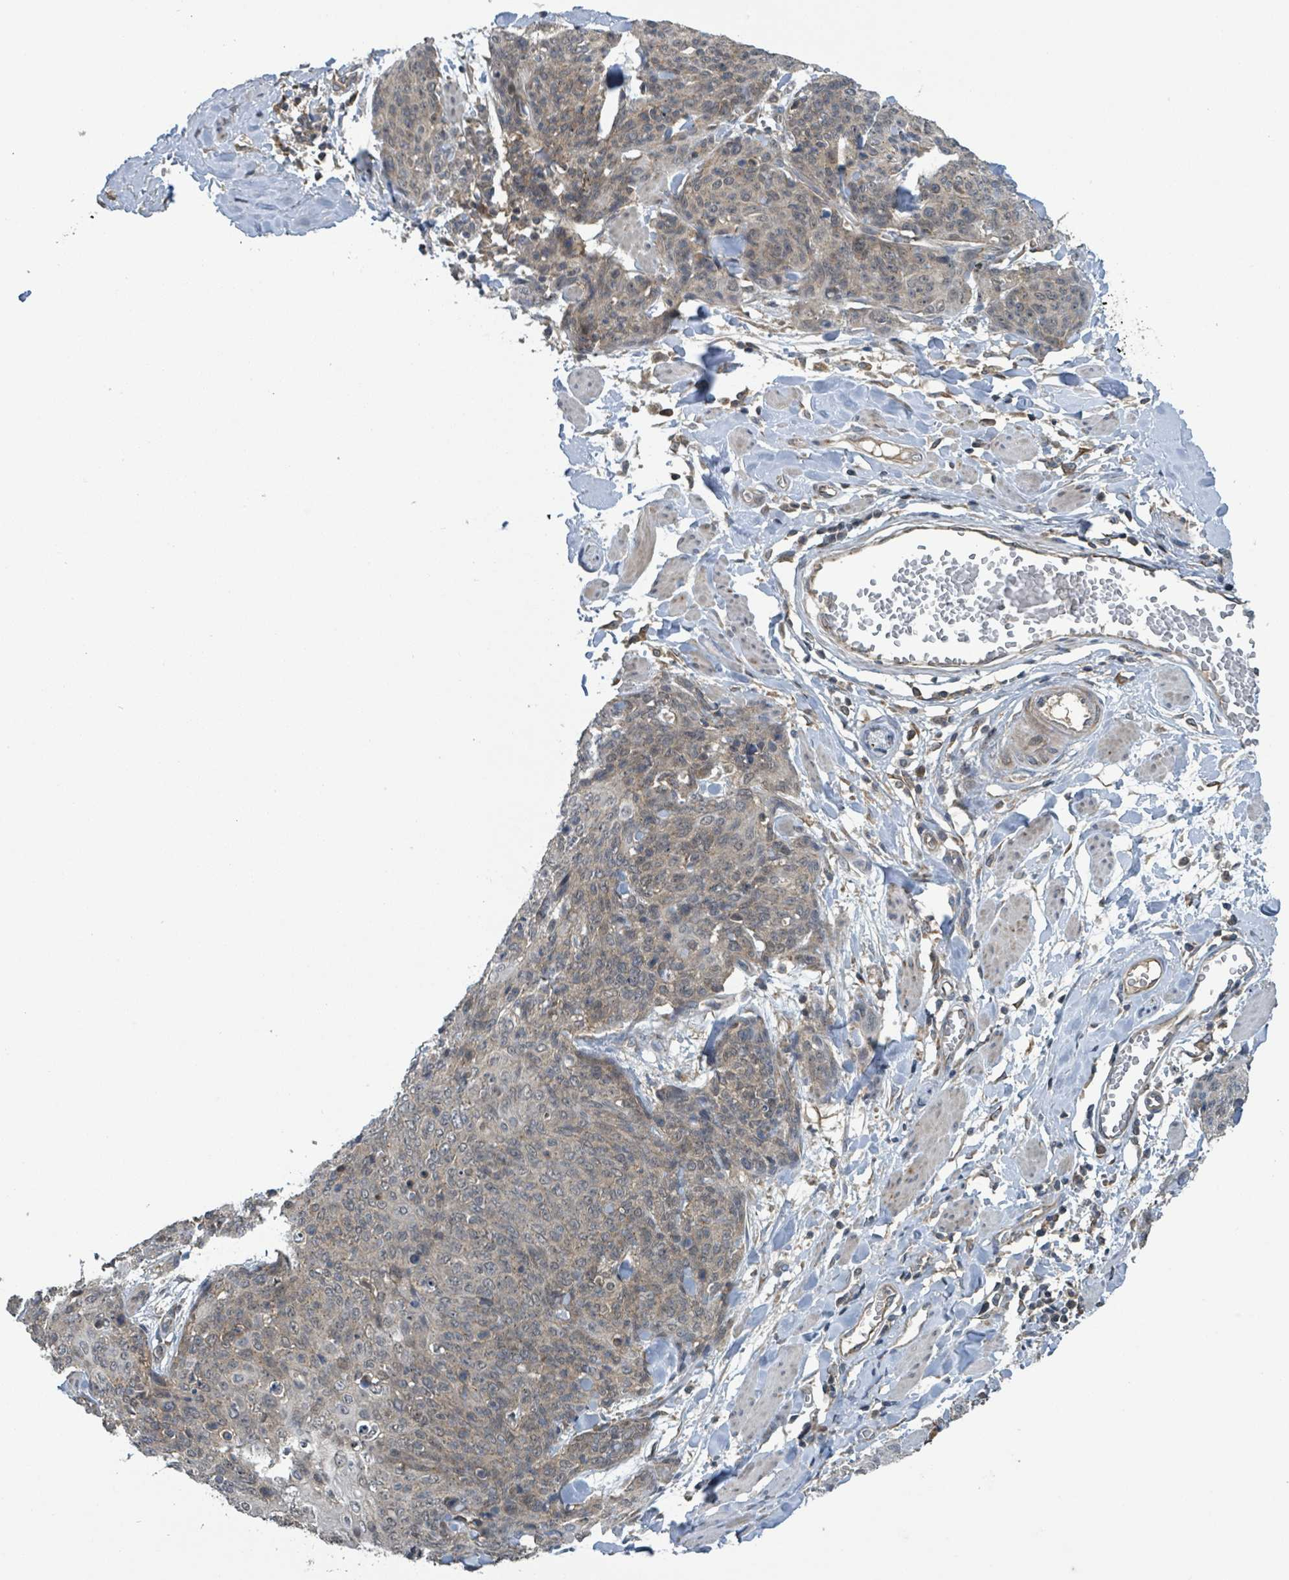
{"staining": {"intensity": "weak", "quantity": ">75%", "location": "cytoplasmic/membranous"}, "tissue": "skin cancer", "cell_type": "Tumor cells", "image_type": "cancer", "snomed": [{"axis": "morphology", "description": "Squamous cell carcinoma, NOS"}, {"axis": "topography", "description": "Skin"}, {"axis": "topography", "description": "Vulva"}], "caption": "Immunohistochemistry (IHC) of human skin squamous cell carcinoma demonstrates low levels of weak cytoplasmic/membranous staining in about >75% of tumor cells. Using DAB (3,3'-diaminobenzidine) (brown) and hematoxylin (blue) stains, captured at high magnification using brightfield microscopy.", "gene": "CCDC121", "patient": {"sex": "female", "age": 85}}